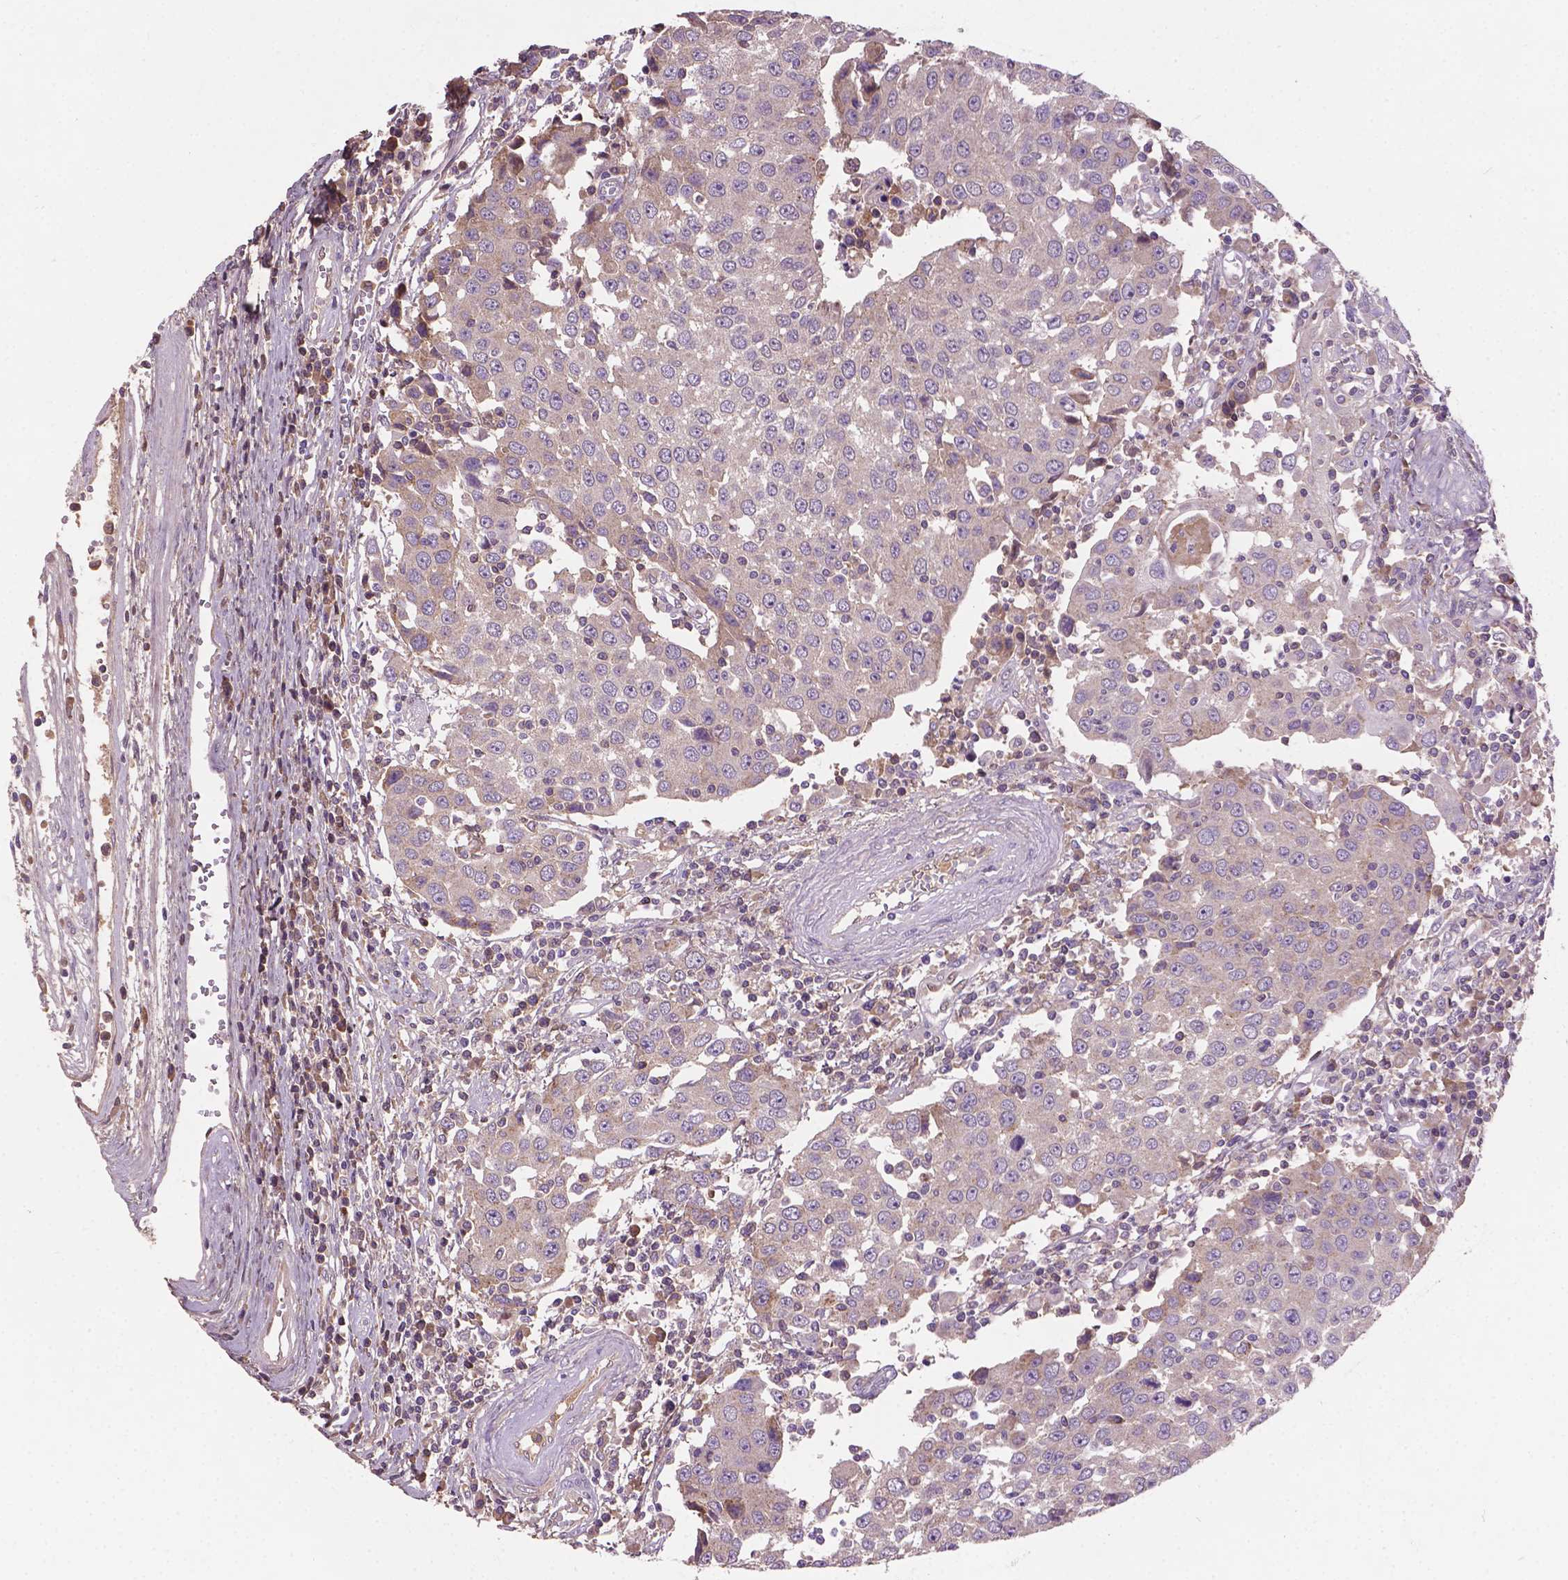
{"staining": {"intensity": "negative", "quantity": "none", "location": "none"}, "tissue": "urothelial cancer", "cell_type": "Tumor cells", "image_type": "cancer", "snomed": [{"axis": "morphology", "description": "Urothelial carcinoma, High grade"}, {"axis": "topography", "description": "Urinary bladder"}], "caption": "Micrograph shows no significant protein staining in tumor cells of urothelial cancer.", "gene": "SOX17", "patient": {"sex": "female", "age": 85}}